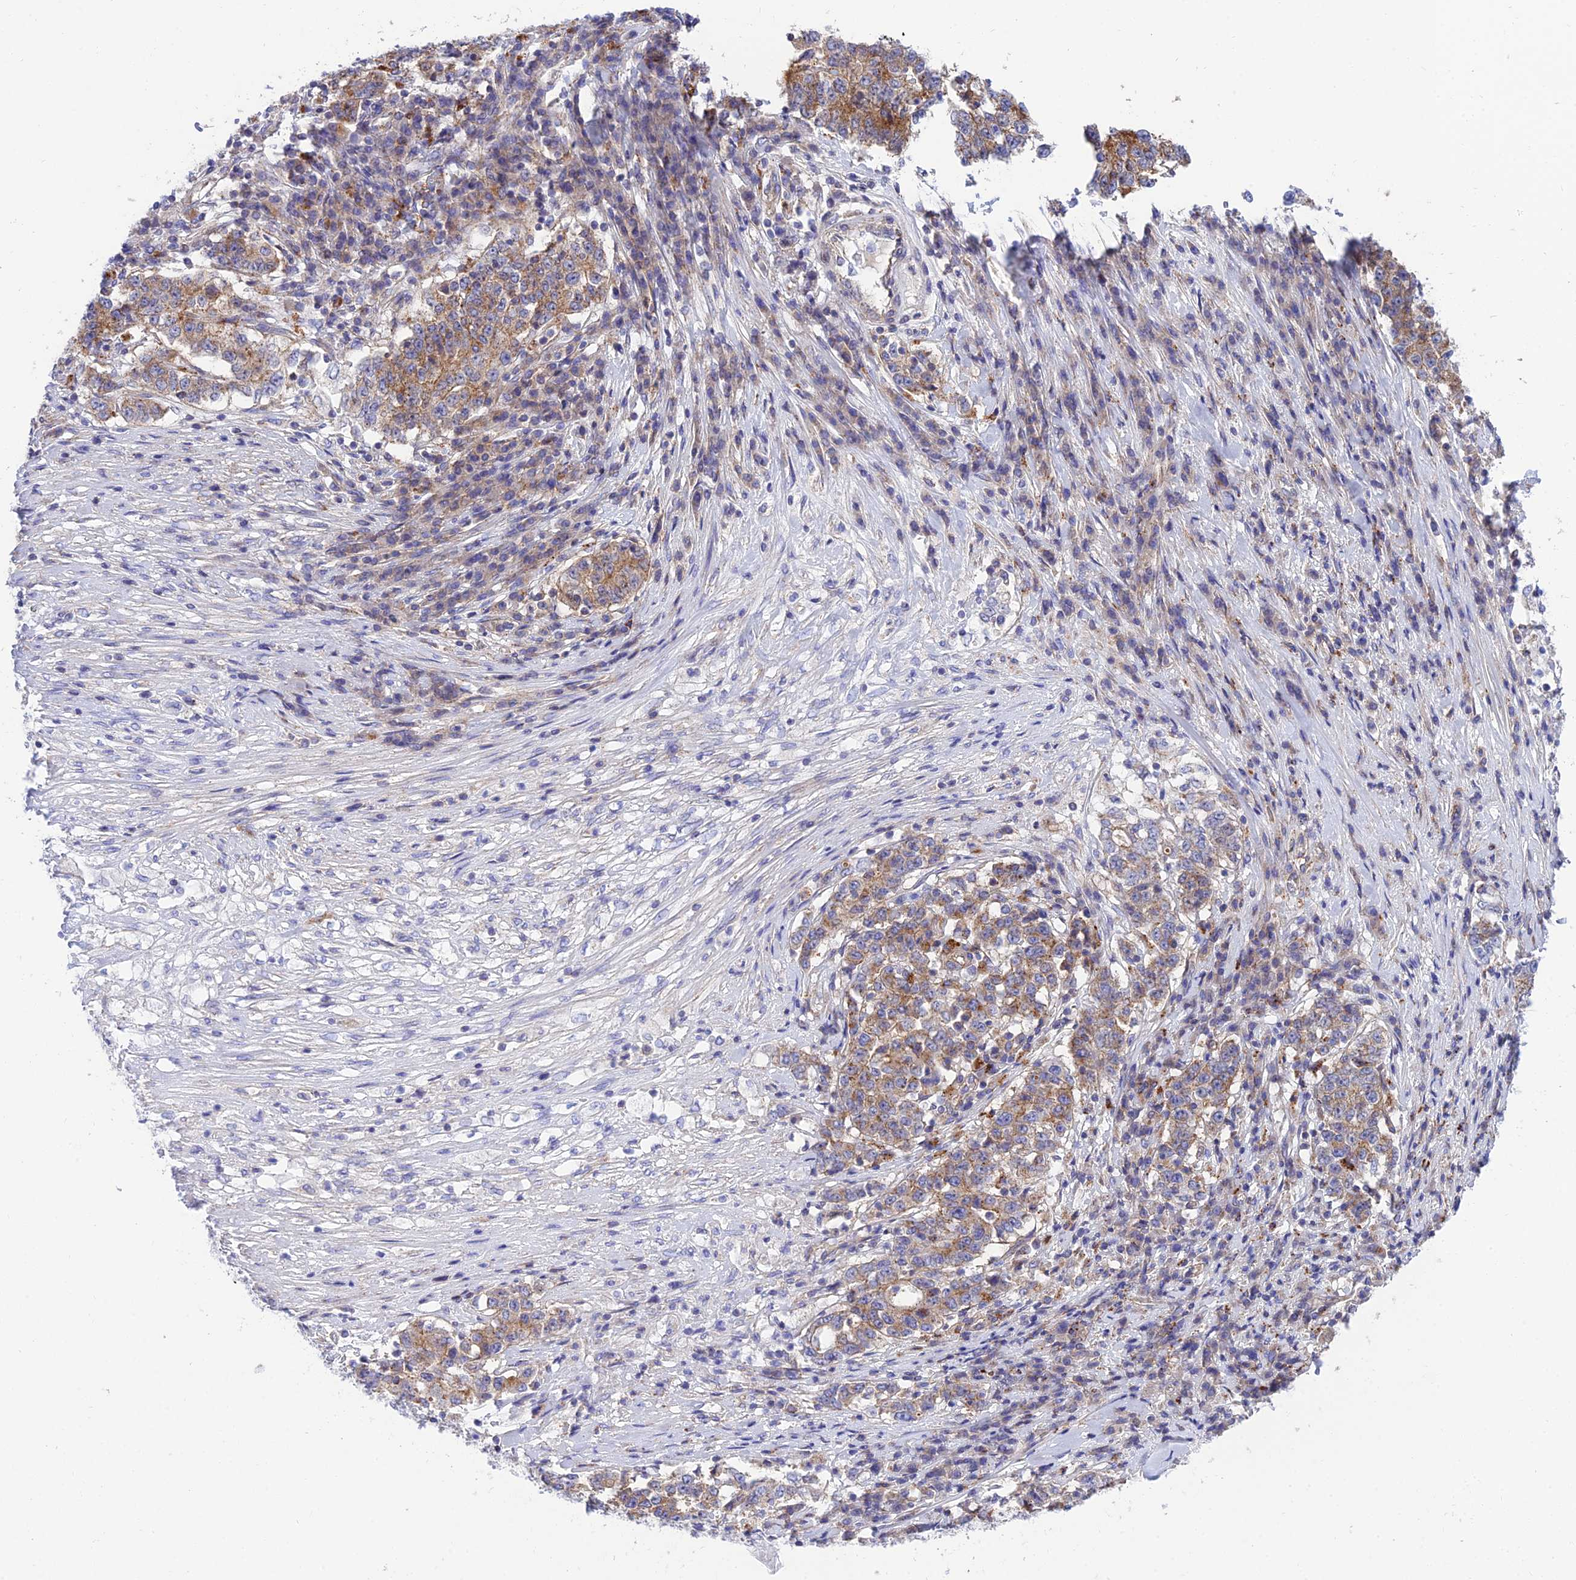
{"staining": {"intensity": "moderate", "quantity": ">75%", "location": "cytoplasmic/membranous"}, "tissue": "stomach cancer", "cell_type": "Tumor cells", "image_type": "cancer", "snomed": [{"axis": "morphology", "description": "Adenocarcinoma, NOS"}, {"axis": "topography", "description": "Stomach"}], "caption": "An immunohistochemistry (IHC) image of tumor tissue is shown. Protein staining in brown highlights moderate cytoplasmic/membranous positivity in stomach adenocarcinoma within tumor cells.", "gene": "CCDC157", "patient": {"sex": "male", "age": 59}}